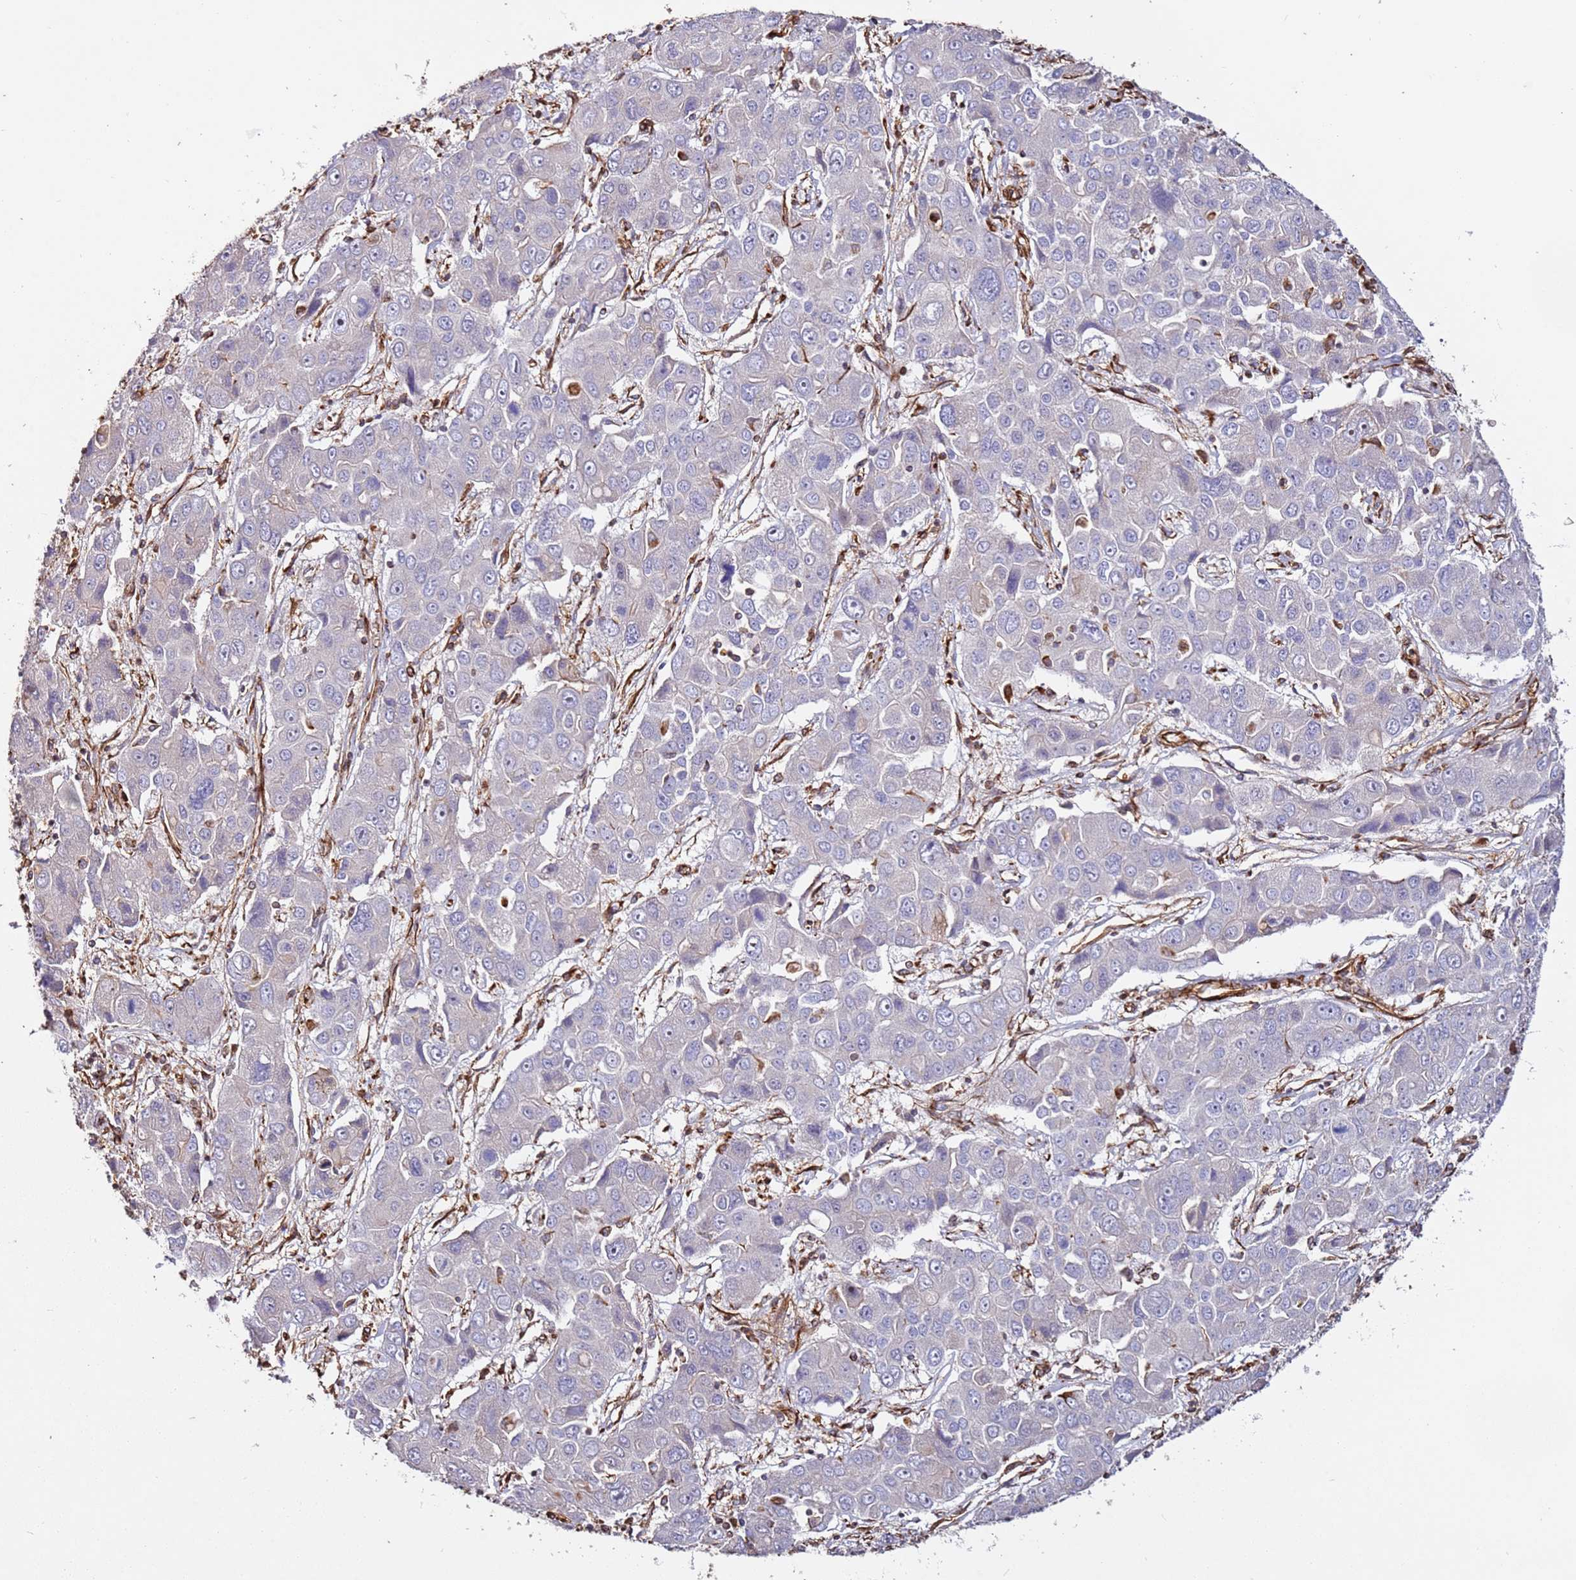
{"staining": {"intensity": "negative", "quantity": "none", "location": "none"}, "tissue": "liver cancer", "cell_type": "Tumor cells", "image_type": "cancer", "snomed": [{"axis": "morphology", "description": "Cholangiocarcinoma"}, {"axis": "topography", "description": "Liver"}], "caption": "An immunohistochemistry (IHC) photomicrograph of cholangiocarcinoma (liver) is shown. There is no staining in tumor cells of cholangiocarcinoma (liver). (Stains: DAB (3,3'-diaminobenzidine) IHC with hematoxylin counter stain, Microscopy: brightfield microscopy at high magnification).", "gene": "MRGPRE", "patient": {"sex": "male", "age": 67}}